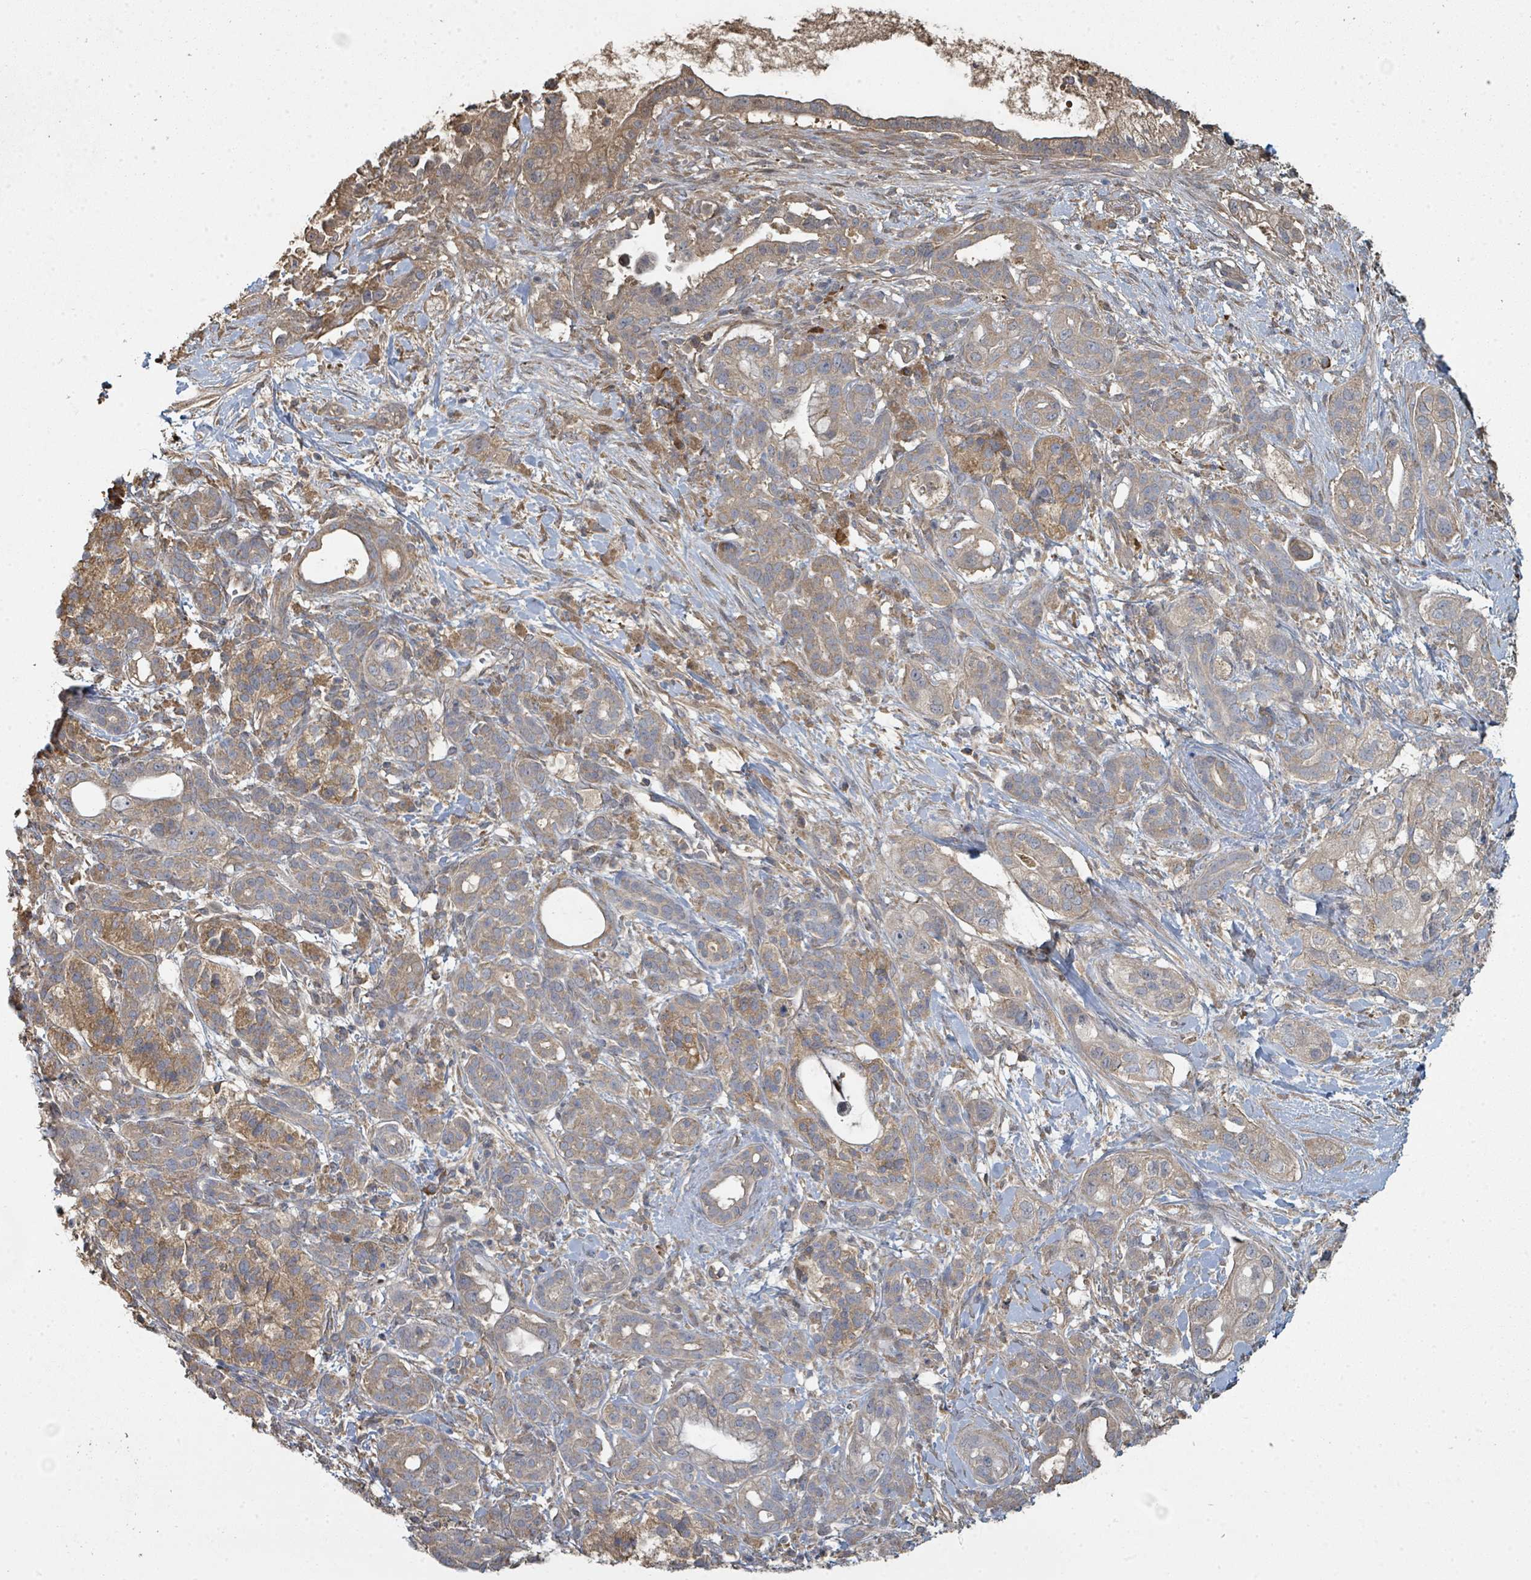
{"staining": {"intensity": "moderate", "quantity": "25%-75%", "location": "cytoplasmic/membranous"}, "tissue": "pancreatic cancer", "cell_type": "Tumor cells", "image_type": "cancer", "snomed": [{"axis": "morphology", "description": "Adenocarcinoma, NOS"}, {"axis": "topography", "description": "Pancreas"}], "caption": "Protein staining by IHC reveals moderate cytoplasmic/membranous staining in about 25%-75% of tumor cells in pancreatic adenocarcinoma. (brown staining indicates protein expression, while blue staining denotes nuclei).", "gene": "WDFY1", "patient": {"sex": "male", "age": 44}}